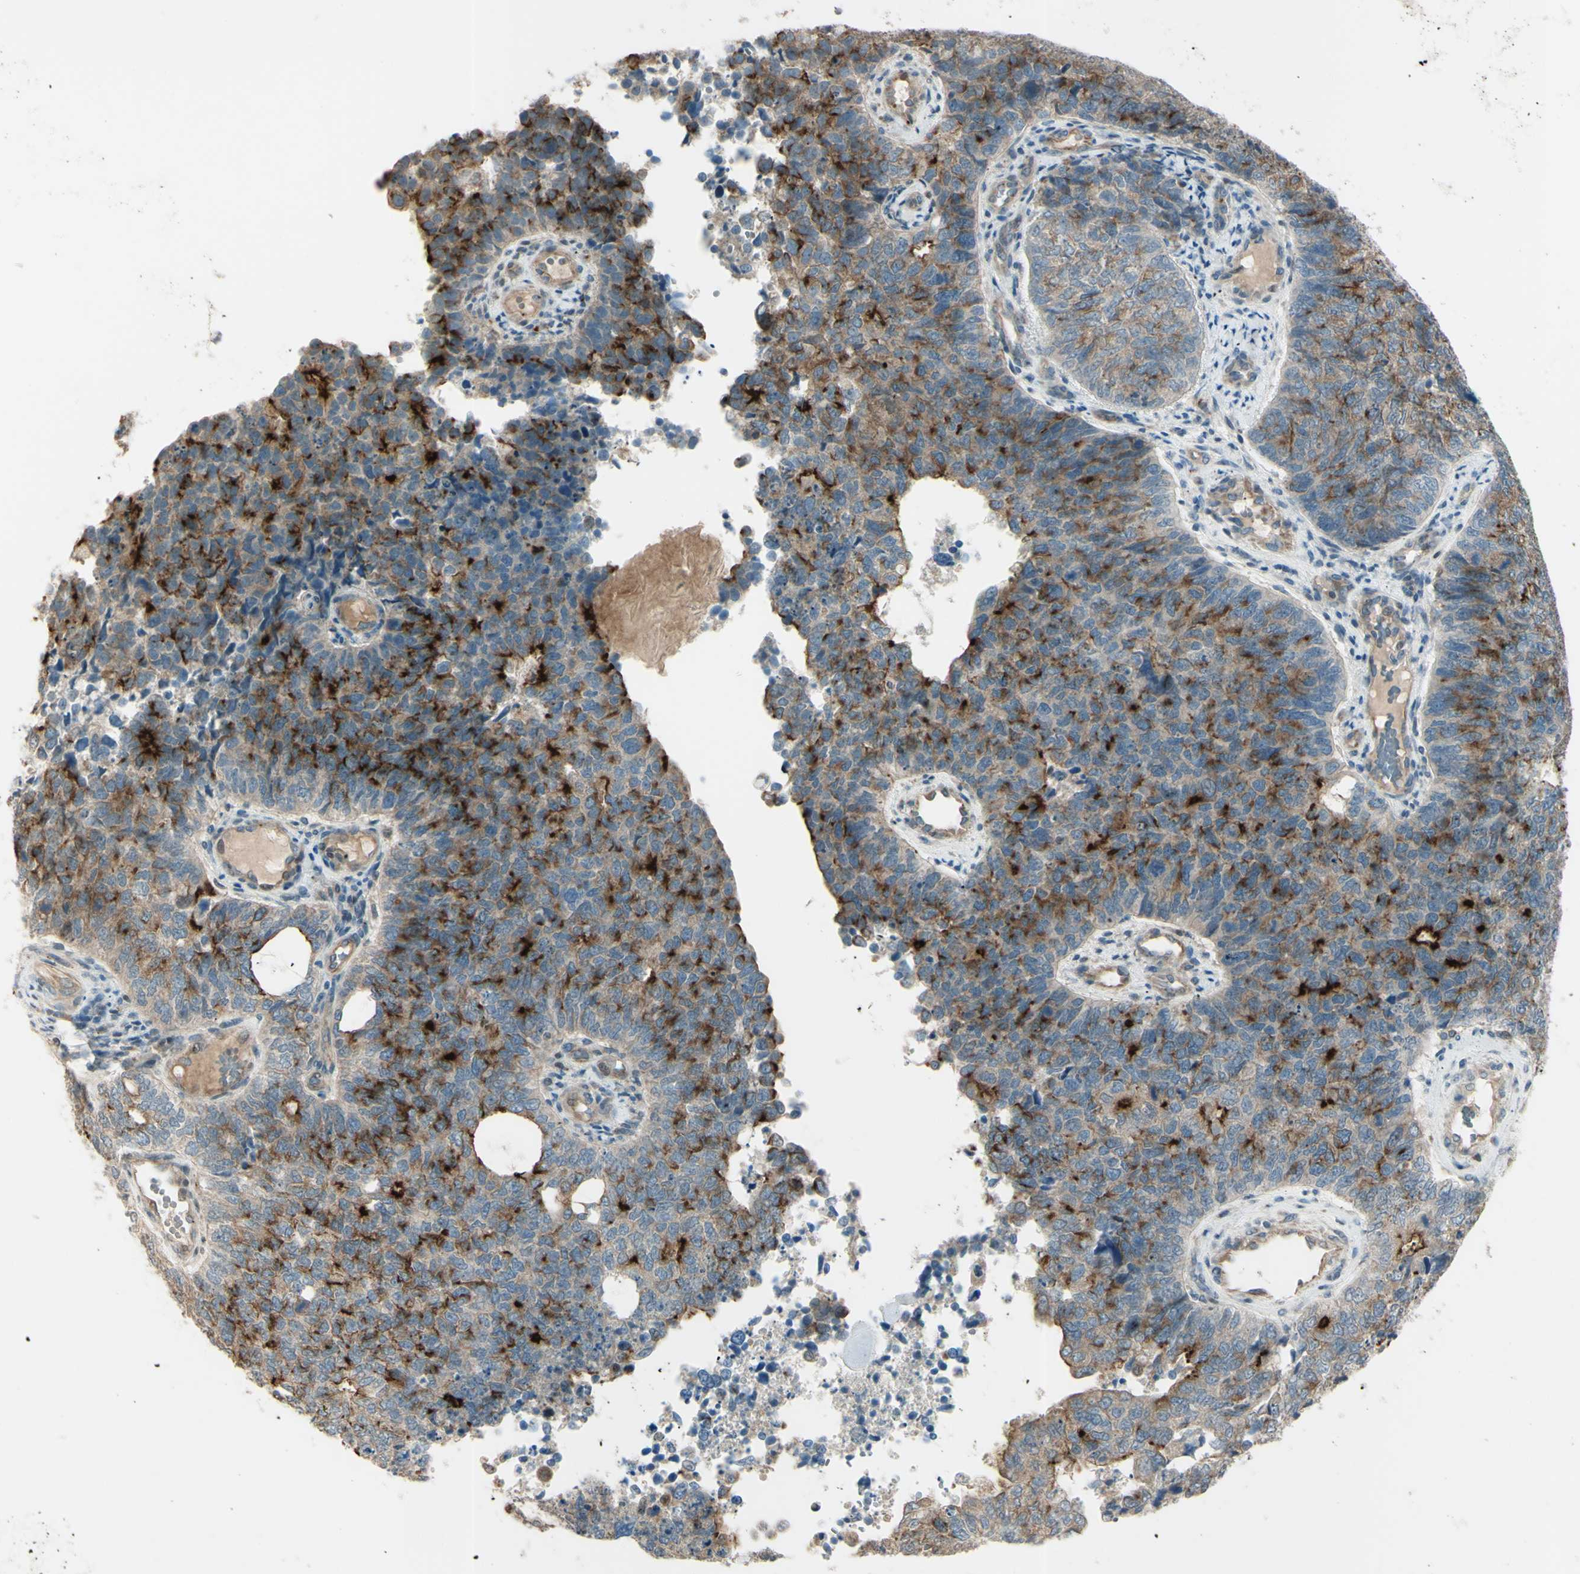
{"staining": {"intensity": "strong", "quantity": "25%-75%", "location": "cytoplasmic/membranous"}, "tissue": "cervical cancer", "cell_type": "Tumor cells", "image_type": "cancer", "snomed": [{"axis": "morphology", "description": "Squamous cell carcinoma, NOS"}, {"axis": "topography", "description": "Cervix"}], "caption": "Cervical cancer stained with a brown dye reveals strong cytoplasmic/membranous positive staining in about 25%-75% of tumor cells.", "gene": "LMTK2", "patient": {"sex": "female", "age": 63}}